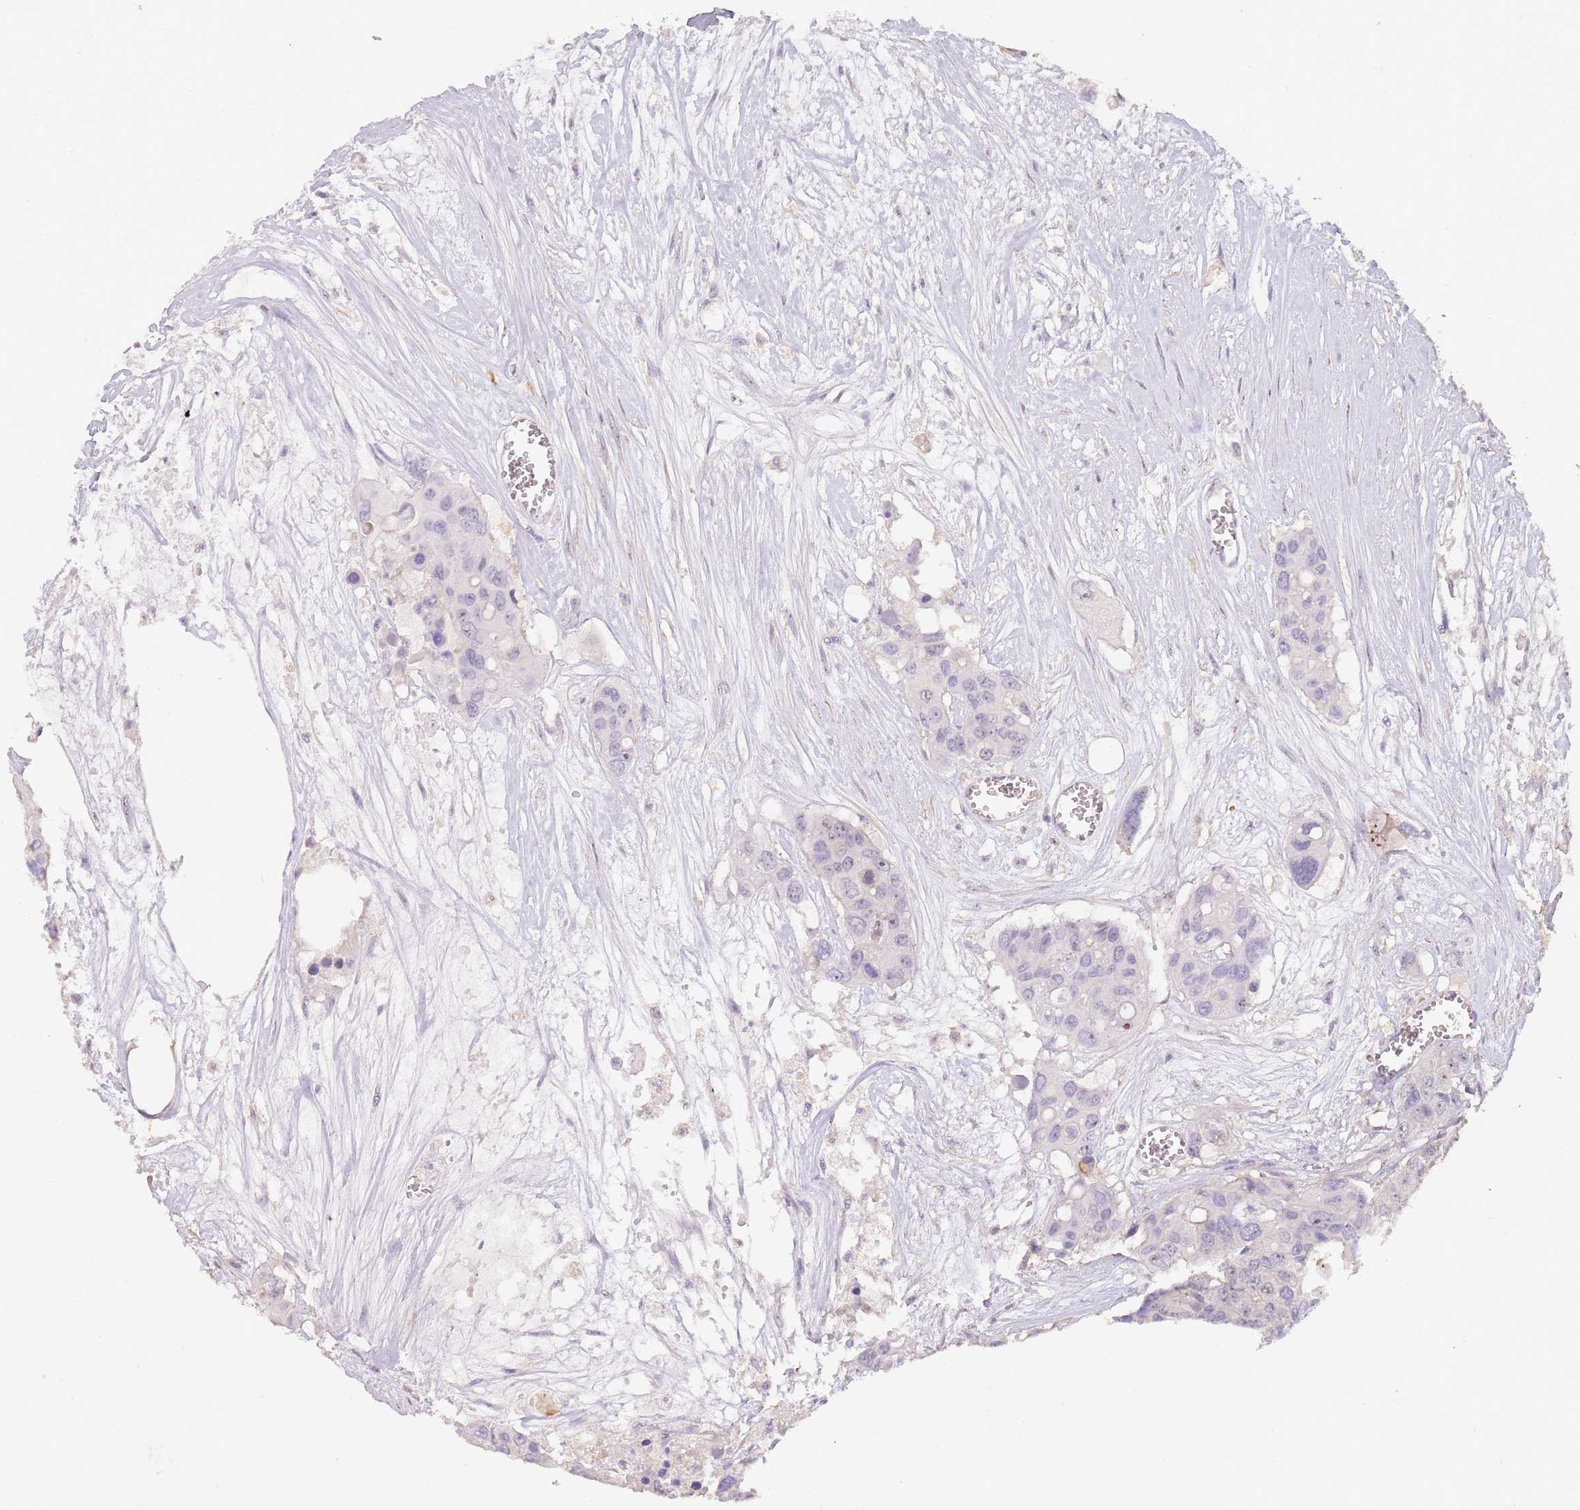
{"staining": {"intensity": "negative", "quantity": "none", "location": "none"}, "tissue": "colorectal cancer", "cell_type": "Tumor cells", "image_type": "cancer", "snomed": [{"axis": "morphology", "description": "Adenocarcinoma, NOS"}, {"axis": "topography", "description": "Colon"}], "caption": "This is an immunohistochemistry (IHC) histopathology image of human colorectal cancer. There is no positivity in tumor cells.", "gene": "ADTRP", "patient": {"sex": "male", "age": 77}}